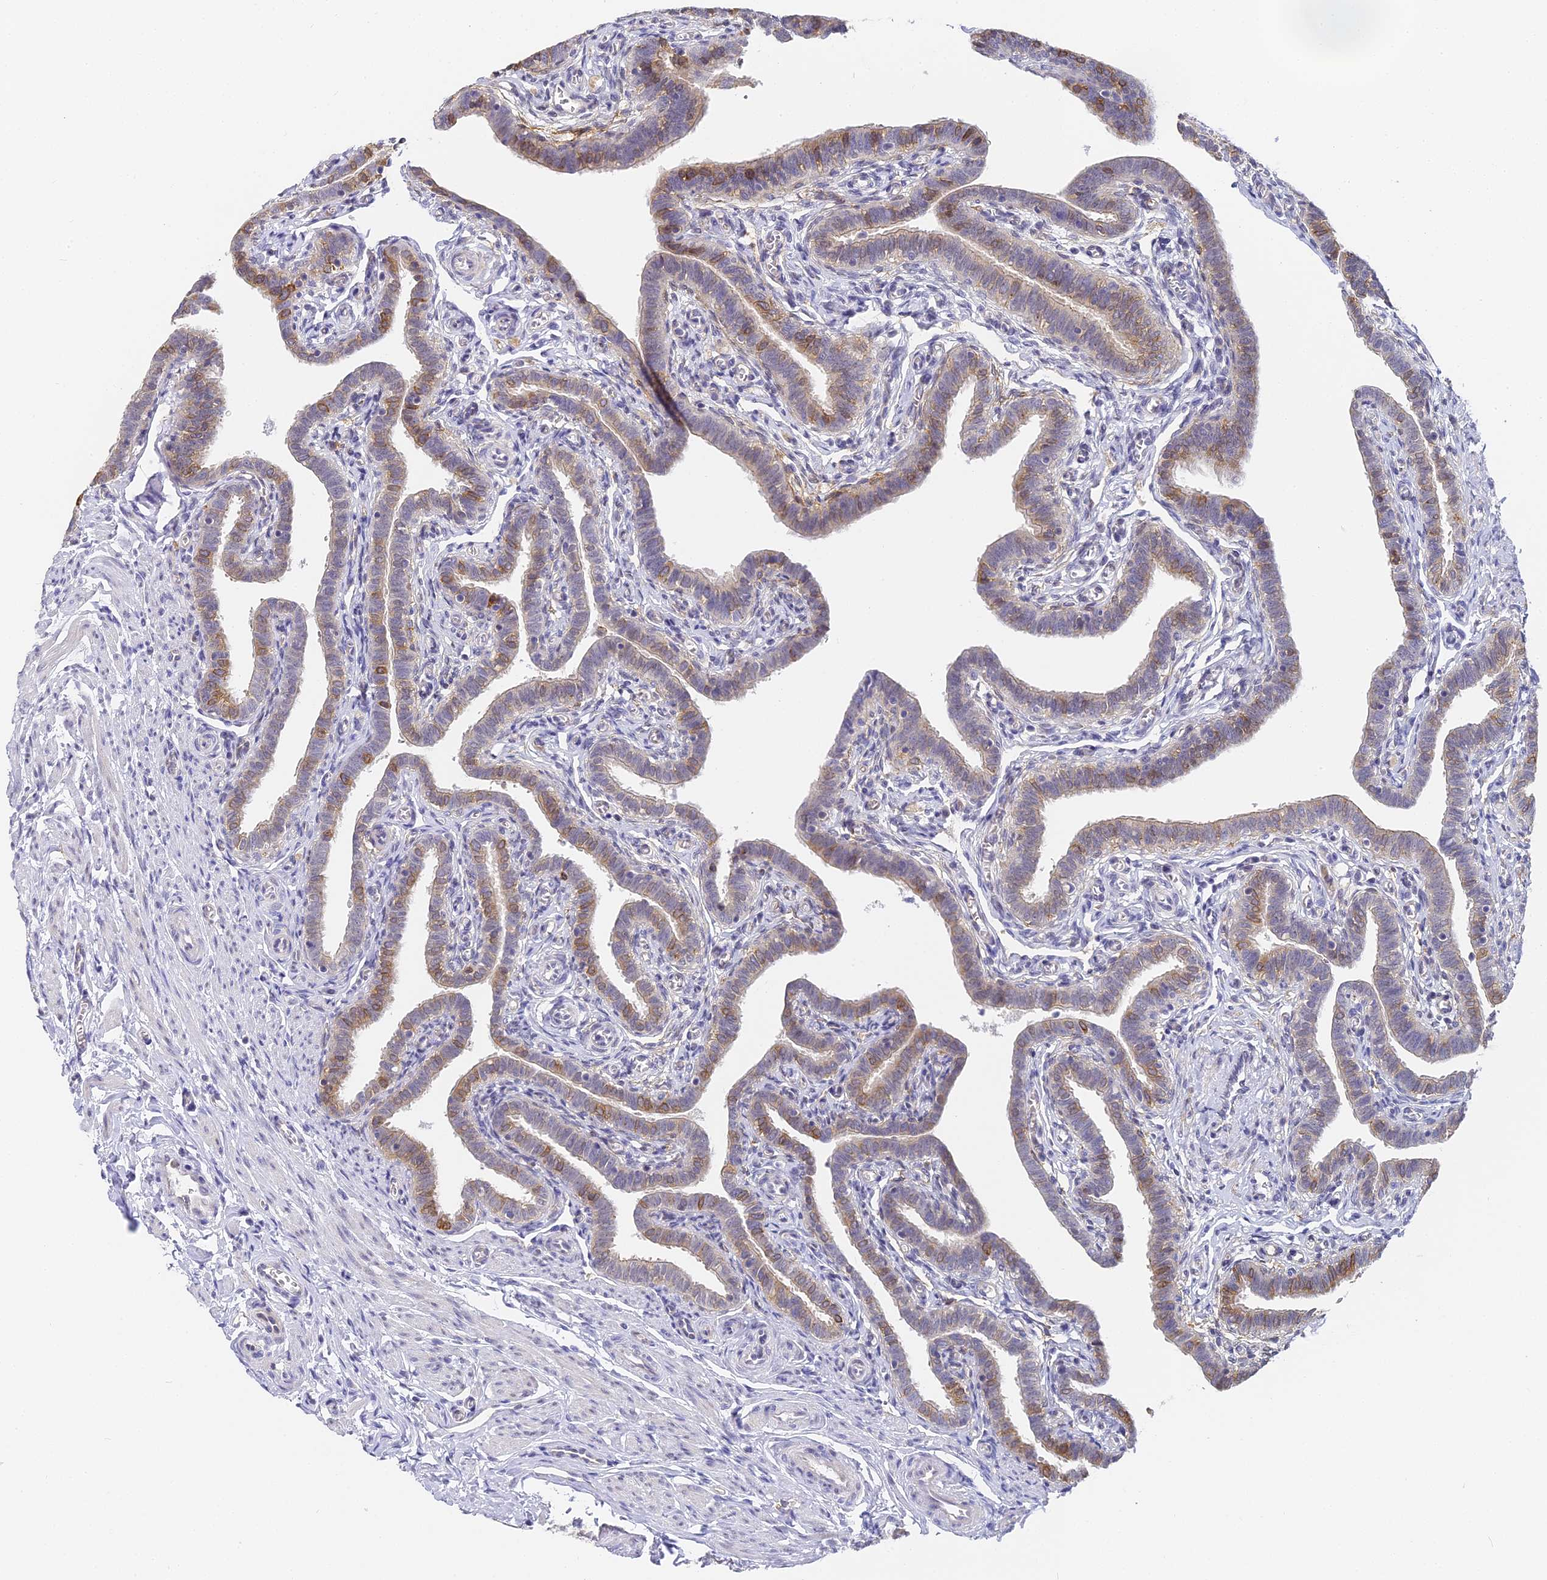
{"staining": {"intensity": "moderate", "quantity": "25%-75%", "location": "cytoplasmic/membranous"}, "tissue": "fallopian tube", "cell_type": "Glandular cells", "image_type": "normal", "snomed": [{"axis": "morphology", "description": "Normal tissue, NOS"}, {"axis": "topography", "description": "Fallopian tube"}], "caption": "Brown immunohistochemical staining in unremarkable human fallopian tube reveals moderate cytoplasmic/membranous positivity in approximately 25%-75% of glandular cells.", "gene": "GJA1", "patient": {"sex": "female", "age": 36}}